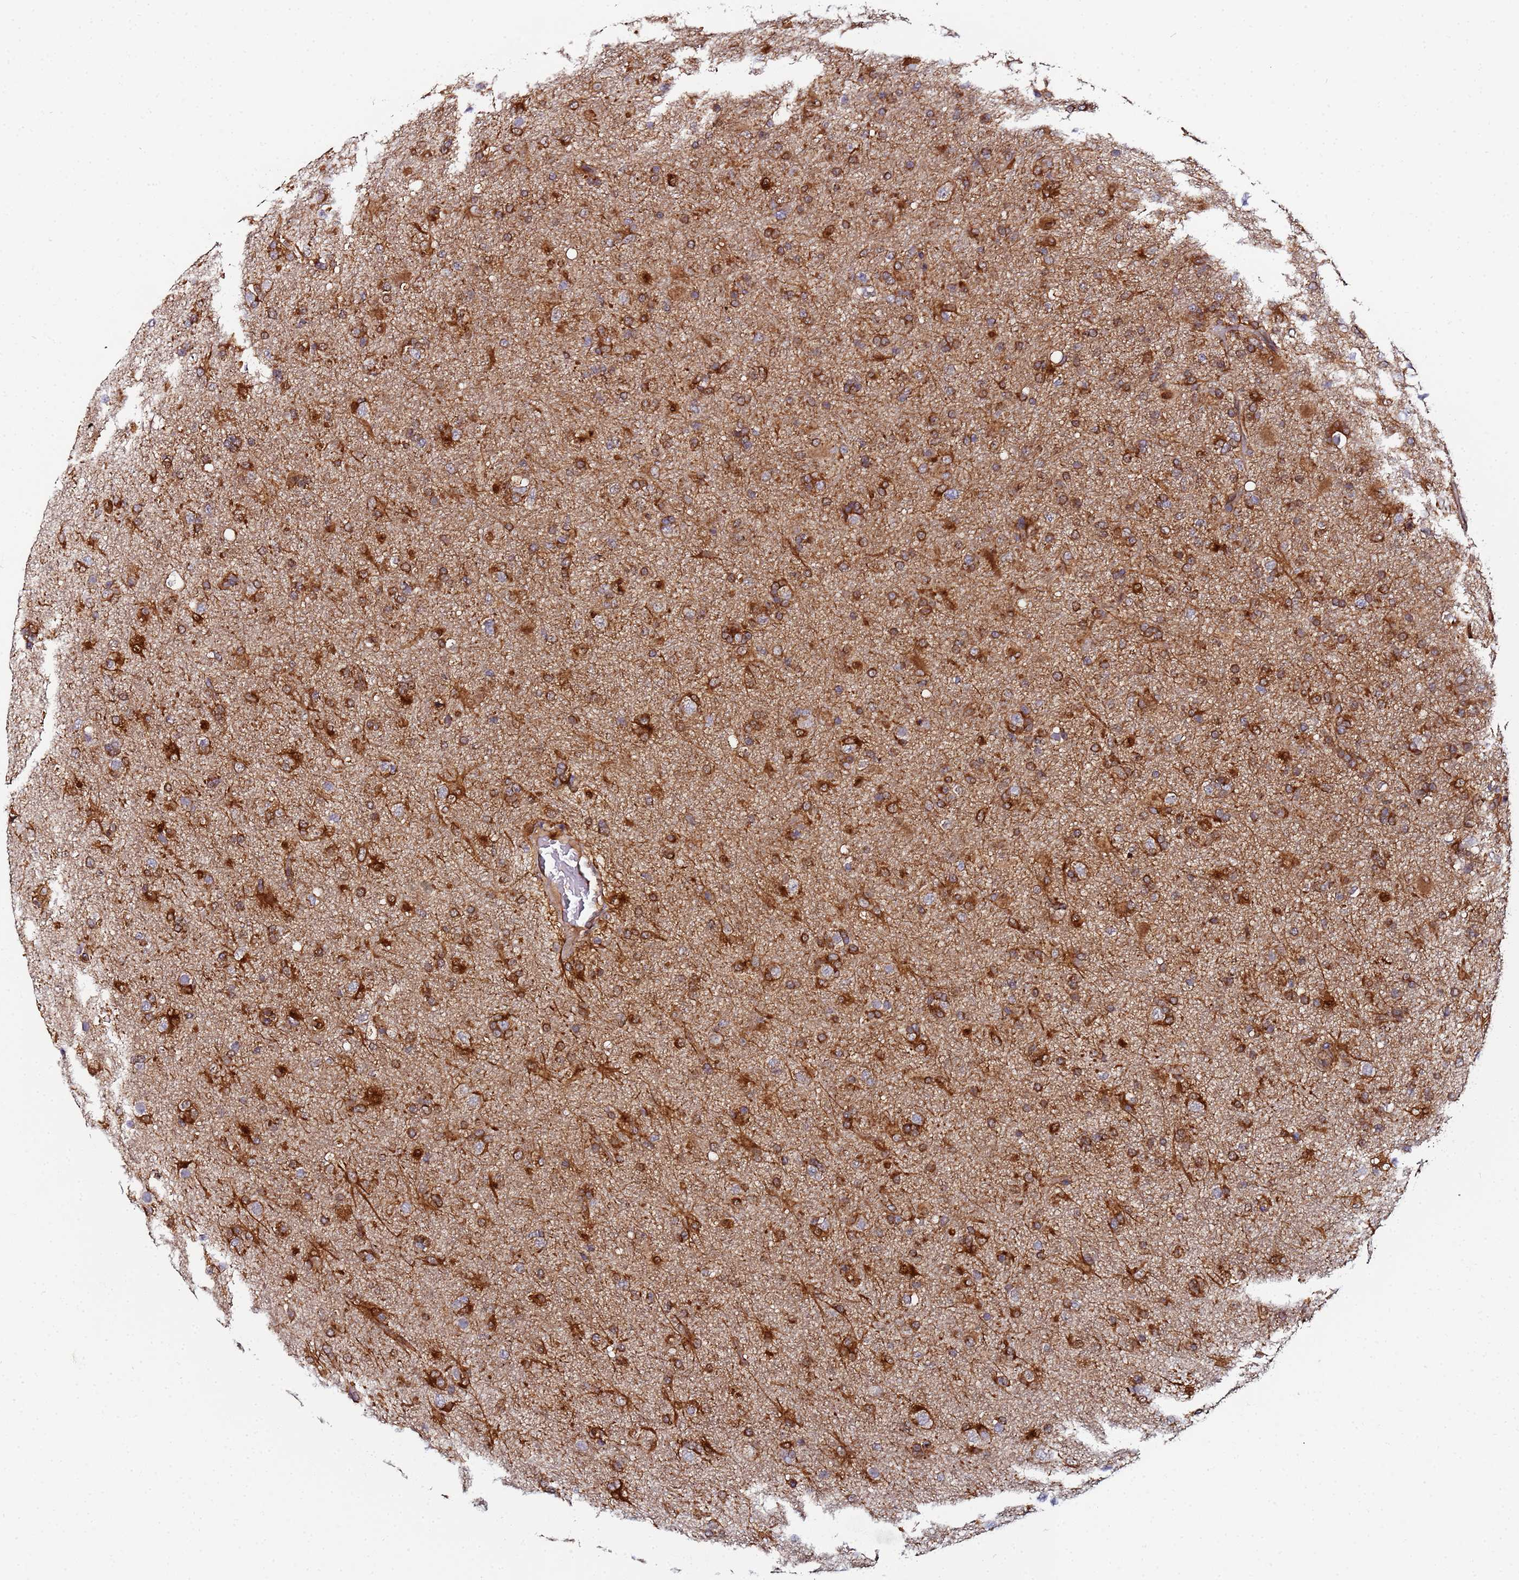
{"staining": {"intensity": "moderate", "quantity": ">75%", "location": "cytoplasmic/membranous"}, "tissue": "glioma", "cell_type": "Tumor cells", "image_type": "cancer", "snomed": [{"axis": "morphology", "description": "Glioma, malignant, Low grade"}, {"axis": "topography", "description": "Brain"}], "caption": "Brown immunohistochemical staining in malignant glioma (low-grade) reveals moderate cytoplasmic/membranous expression in approximately >75% of tumor cells.", "gene": "CCDC127", "patient": {"sex": "male", "age": 65}}